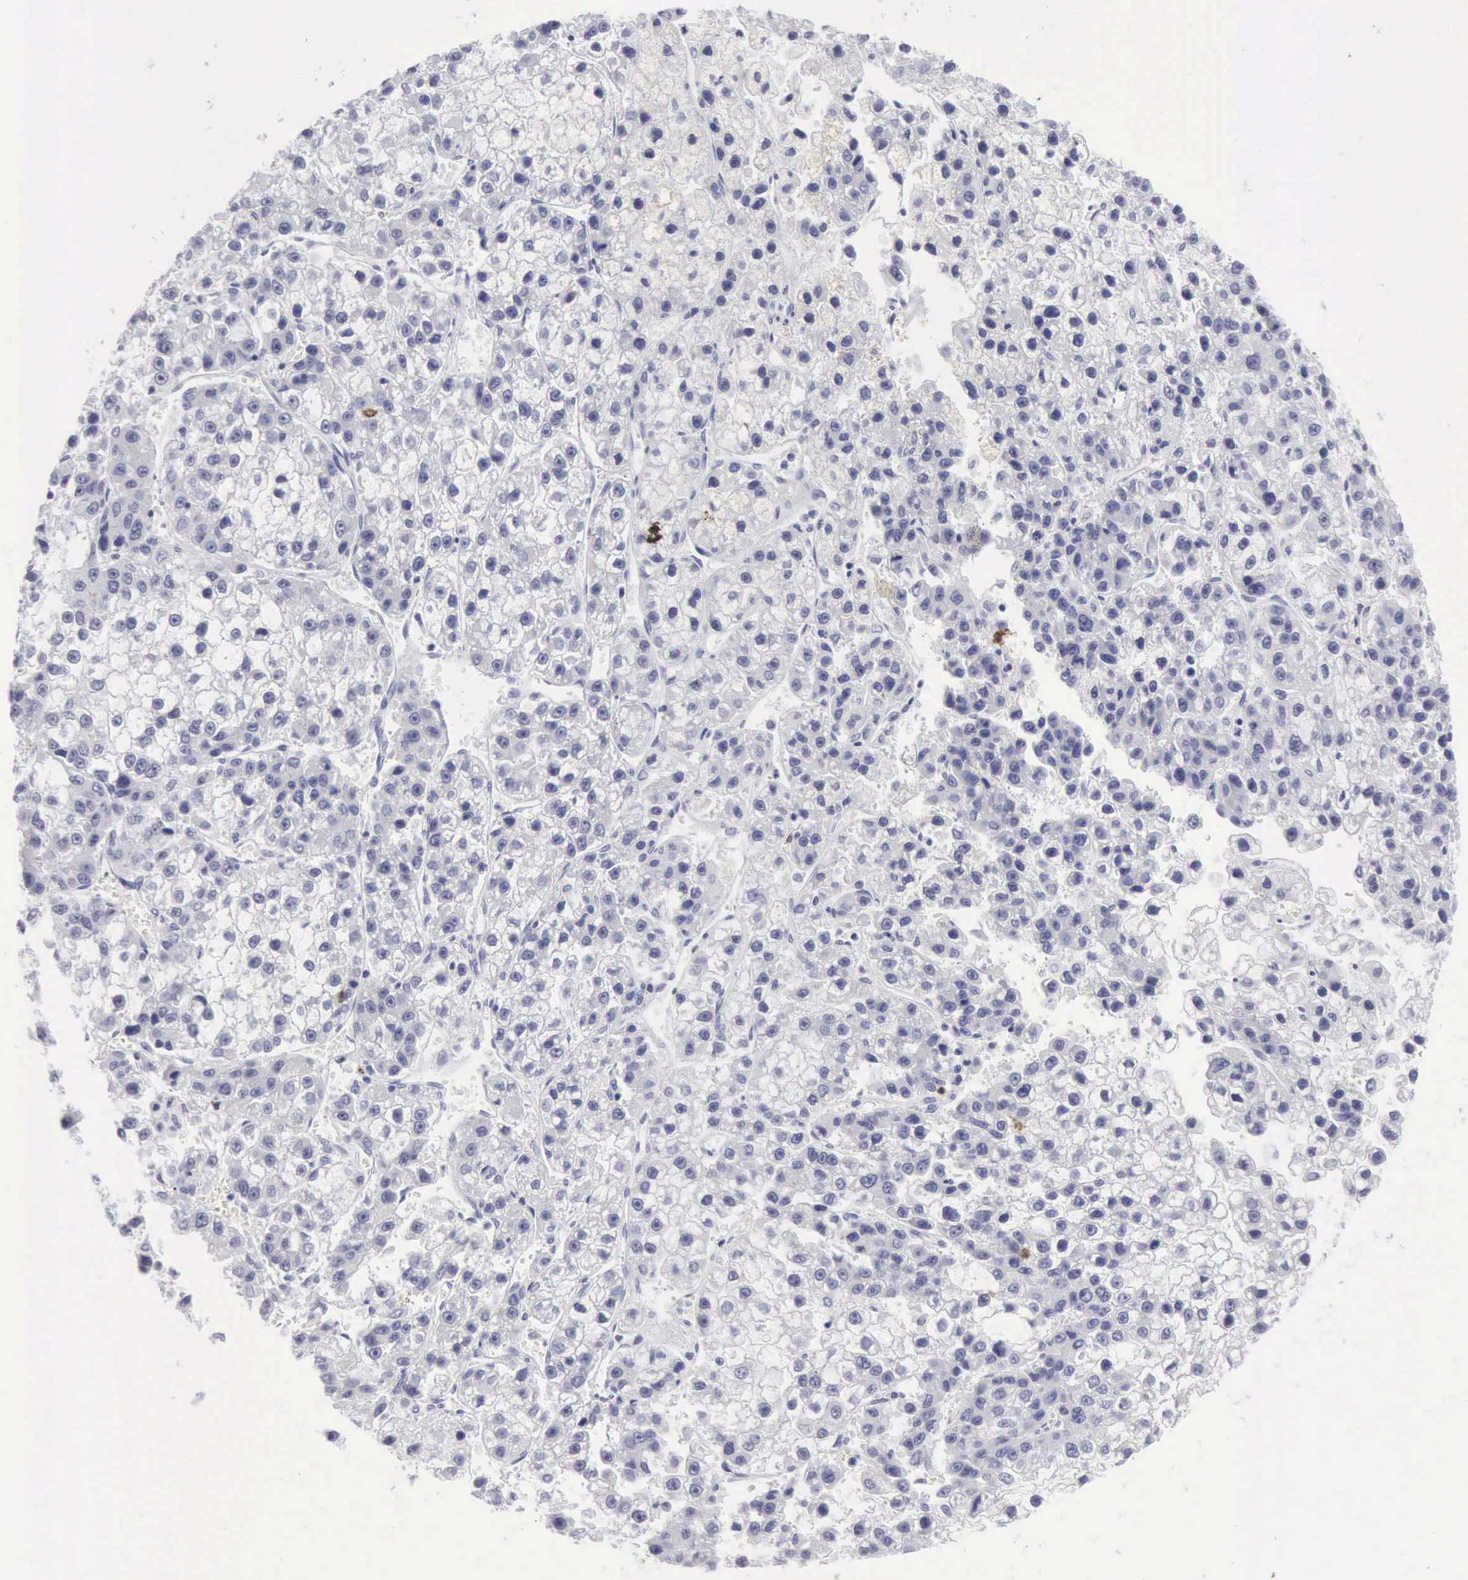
{"staining": {"intensity": "negative", "quantity": "none", "location": "none"}, "tissue": "liver cancer", "cell_type": "Tumor cells", "image_type": "cancer", "snomed": [{"axis": "morphology", "description": "Carcinoma, Hepatocellular, NOS"}, {"axis": "topography", "description": "Liver"}], "caption": "Histopathology image shows no significant protein positivity in tumor cells of hepatocellular carcinoma (liver).", "gene": "NCAM1", "patient": {"sex": "female", "age": 66}}